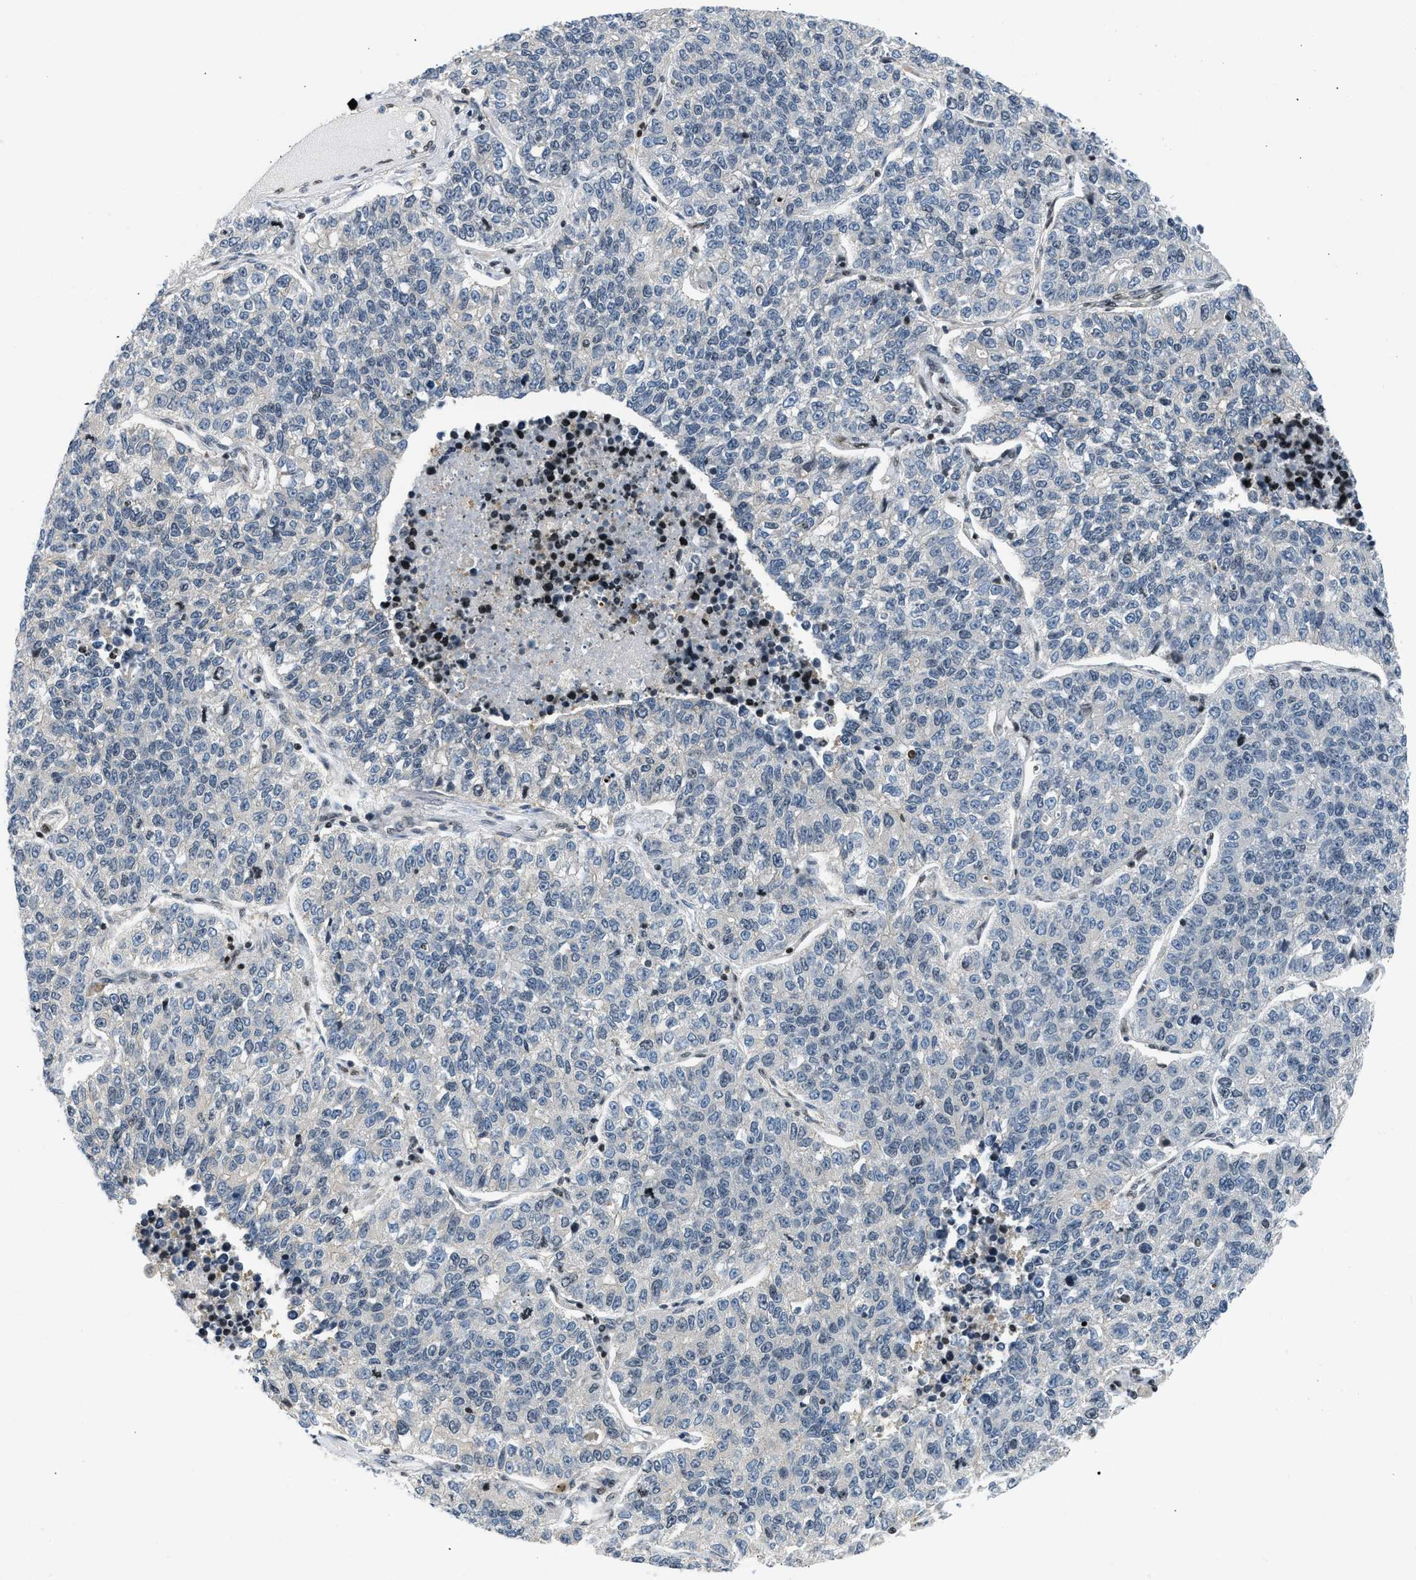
{"staining": {"intensity": "negative", "quantity": "none", "location": "none"}, "tissue": "lung cancer", "cell_type": "Tumor cells", "image_type": "cancer", "snomed": [{"axis": "morphology", "description": "Adenocarcinoma, NOS"}, {"axis": "topography", "description": "Lung"}], "caption": "High power microscopy histopathology image of an IHC image of lung cancer (adenocarcinoma), revealing no significant positivity in tumor cells.", "gene": "OLIG3", "patient": {"sex": "male", "age": 49}}